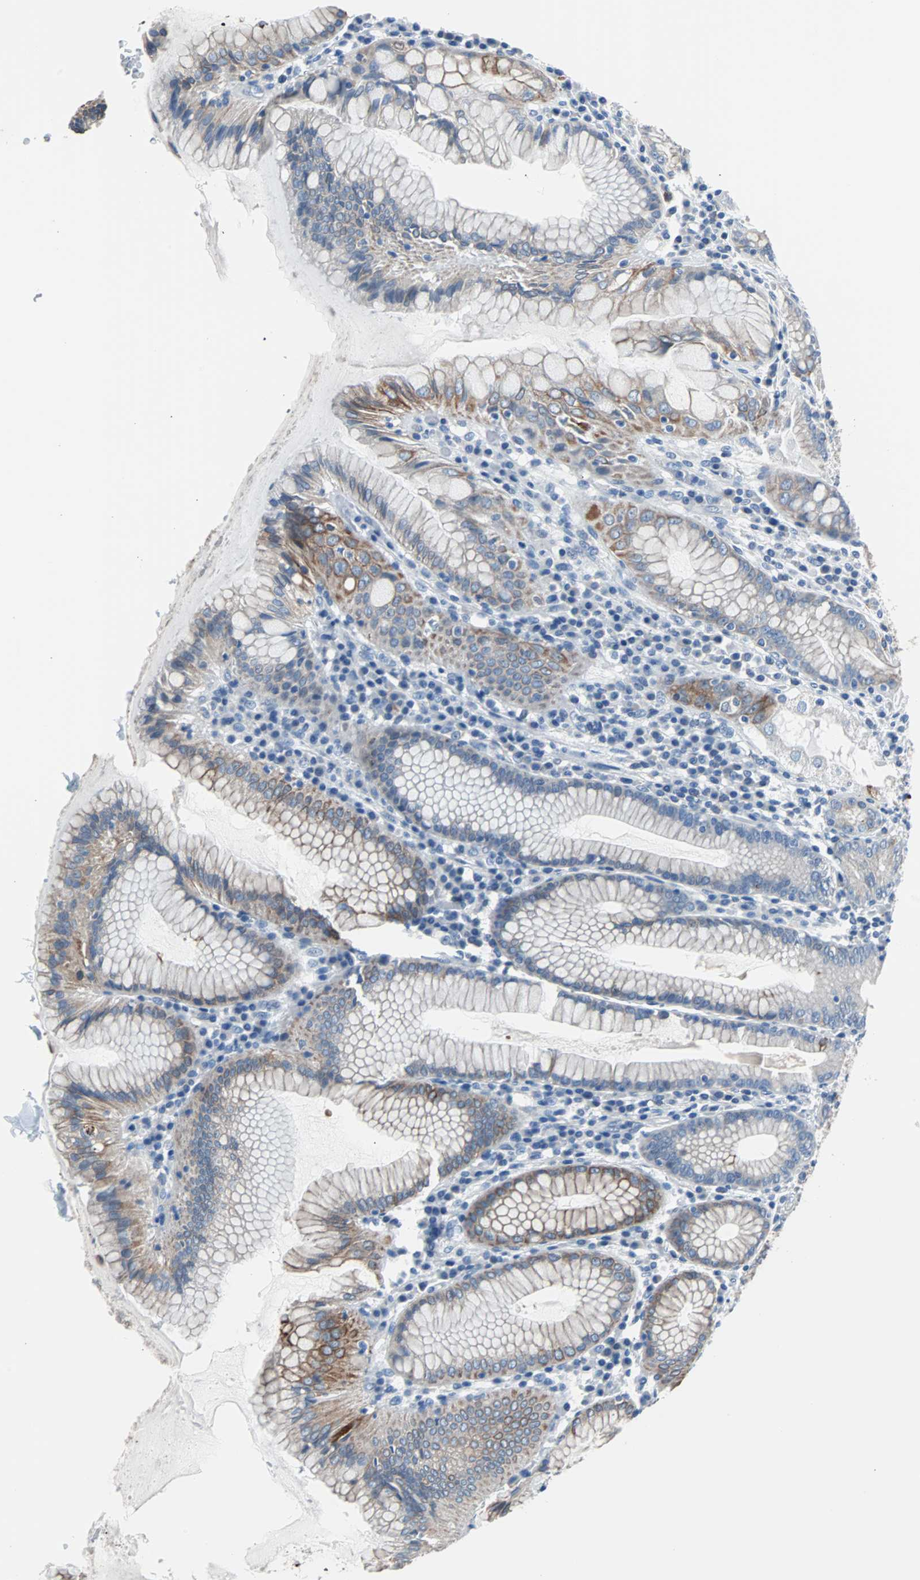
{"staining": {"intensity": "strong", "quantity": "<25%", "location": "cytoplasmic/membranous"}, "tissue": "stomach", "cell_type": "Glandular cells", "image_type": "normal", "snomed": [{"axis": "morphology", "description": "Normal tissue, NOS"}, {"axis": "topography", "description": "Stomach, lower"}], "caption": "Protein staining reveals strong cytoplasmic/membranous expression in approximately <25% of glandular cells in normal stomach. (DAB IHC with brightfield microscopy, high magnification).", "gene": "KRT7", "patient": {"sex": "female", "age": 76}}